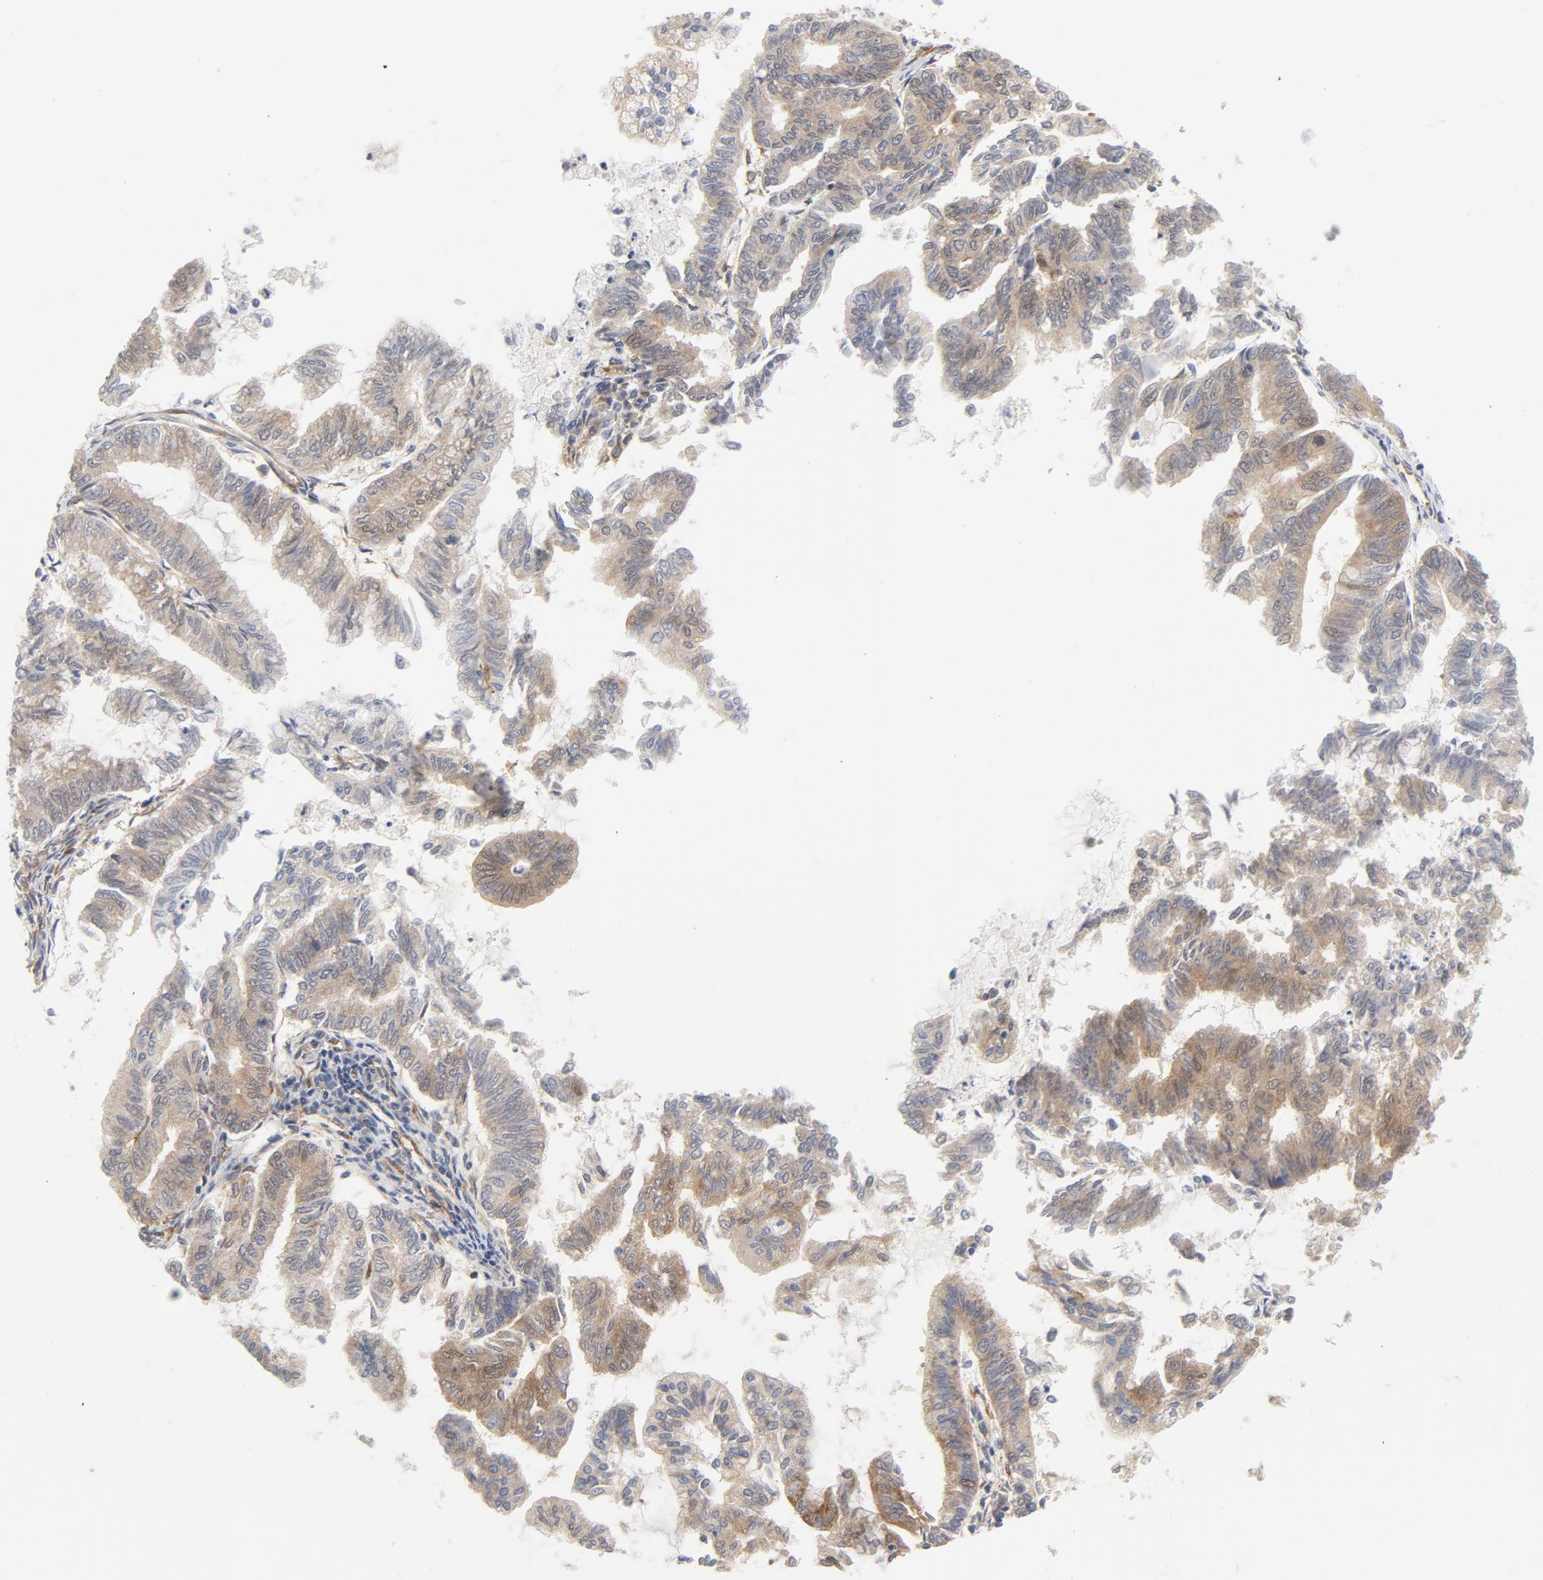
{"staining": {"intensity": "moderate", "quantity": "25%-75%", "location": "cytoplasmic/membranous"}, "tissue": "endometrial cancer", "cell_type": "Tumor cells", "image_type": "cancer", "snomed": [{"axis": "morphology", "description": "Adenocarcinoma, NOS"}, {"axis": "topography", "description": "Endometrium"}], "caption": "Protein staining by immunohistochemistry reveals moderate cytoplasmic/membranous staining in about 25%-75% of tumor cells in endometrial cancer. (DAB IHC, brown staining for protein, blue staining for nuclei).", "gene": "AP2A1", "patient": {"sex": "female", "age": 79}}